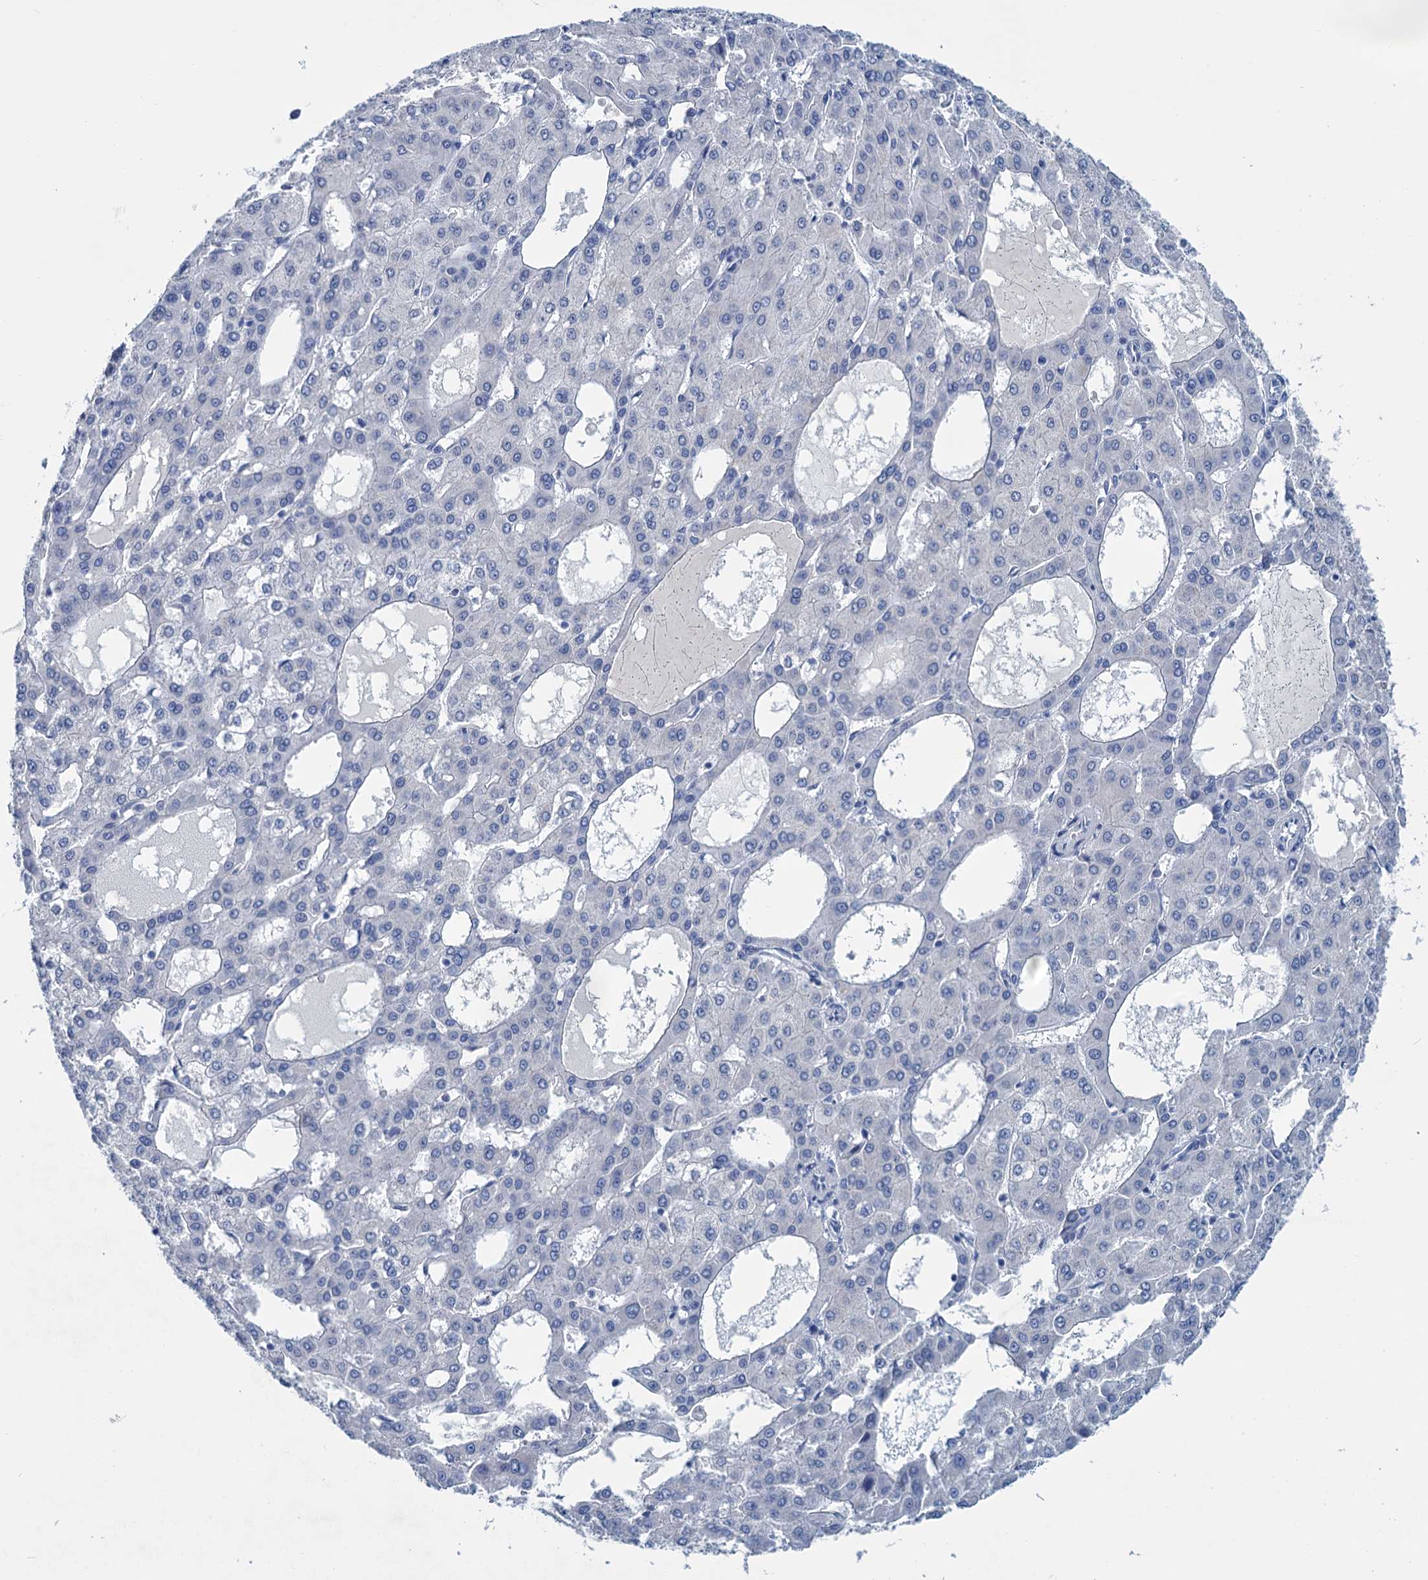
{"staining": {"intensity": "negative", "quantity": "none", "location": "none"}, "tissue": "liver cancer", "cell_type": "Tumor cells", "image_type": "cancer", "snomed": [{"axis": "morphology", "description": "Carcinoma, Hepatocellular, NOS"}, {"axis": "topography", "description": "Liver"}], "caption": "Photomicrograph shows no significant protein staining in tumor cells of liver cancer (hepatocellular carcinoma).", "gene": "MYOZ3", "patient": {"sex": "male", "age": 47}}